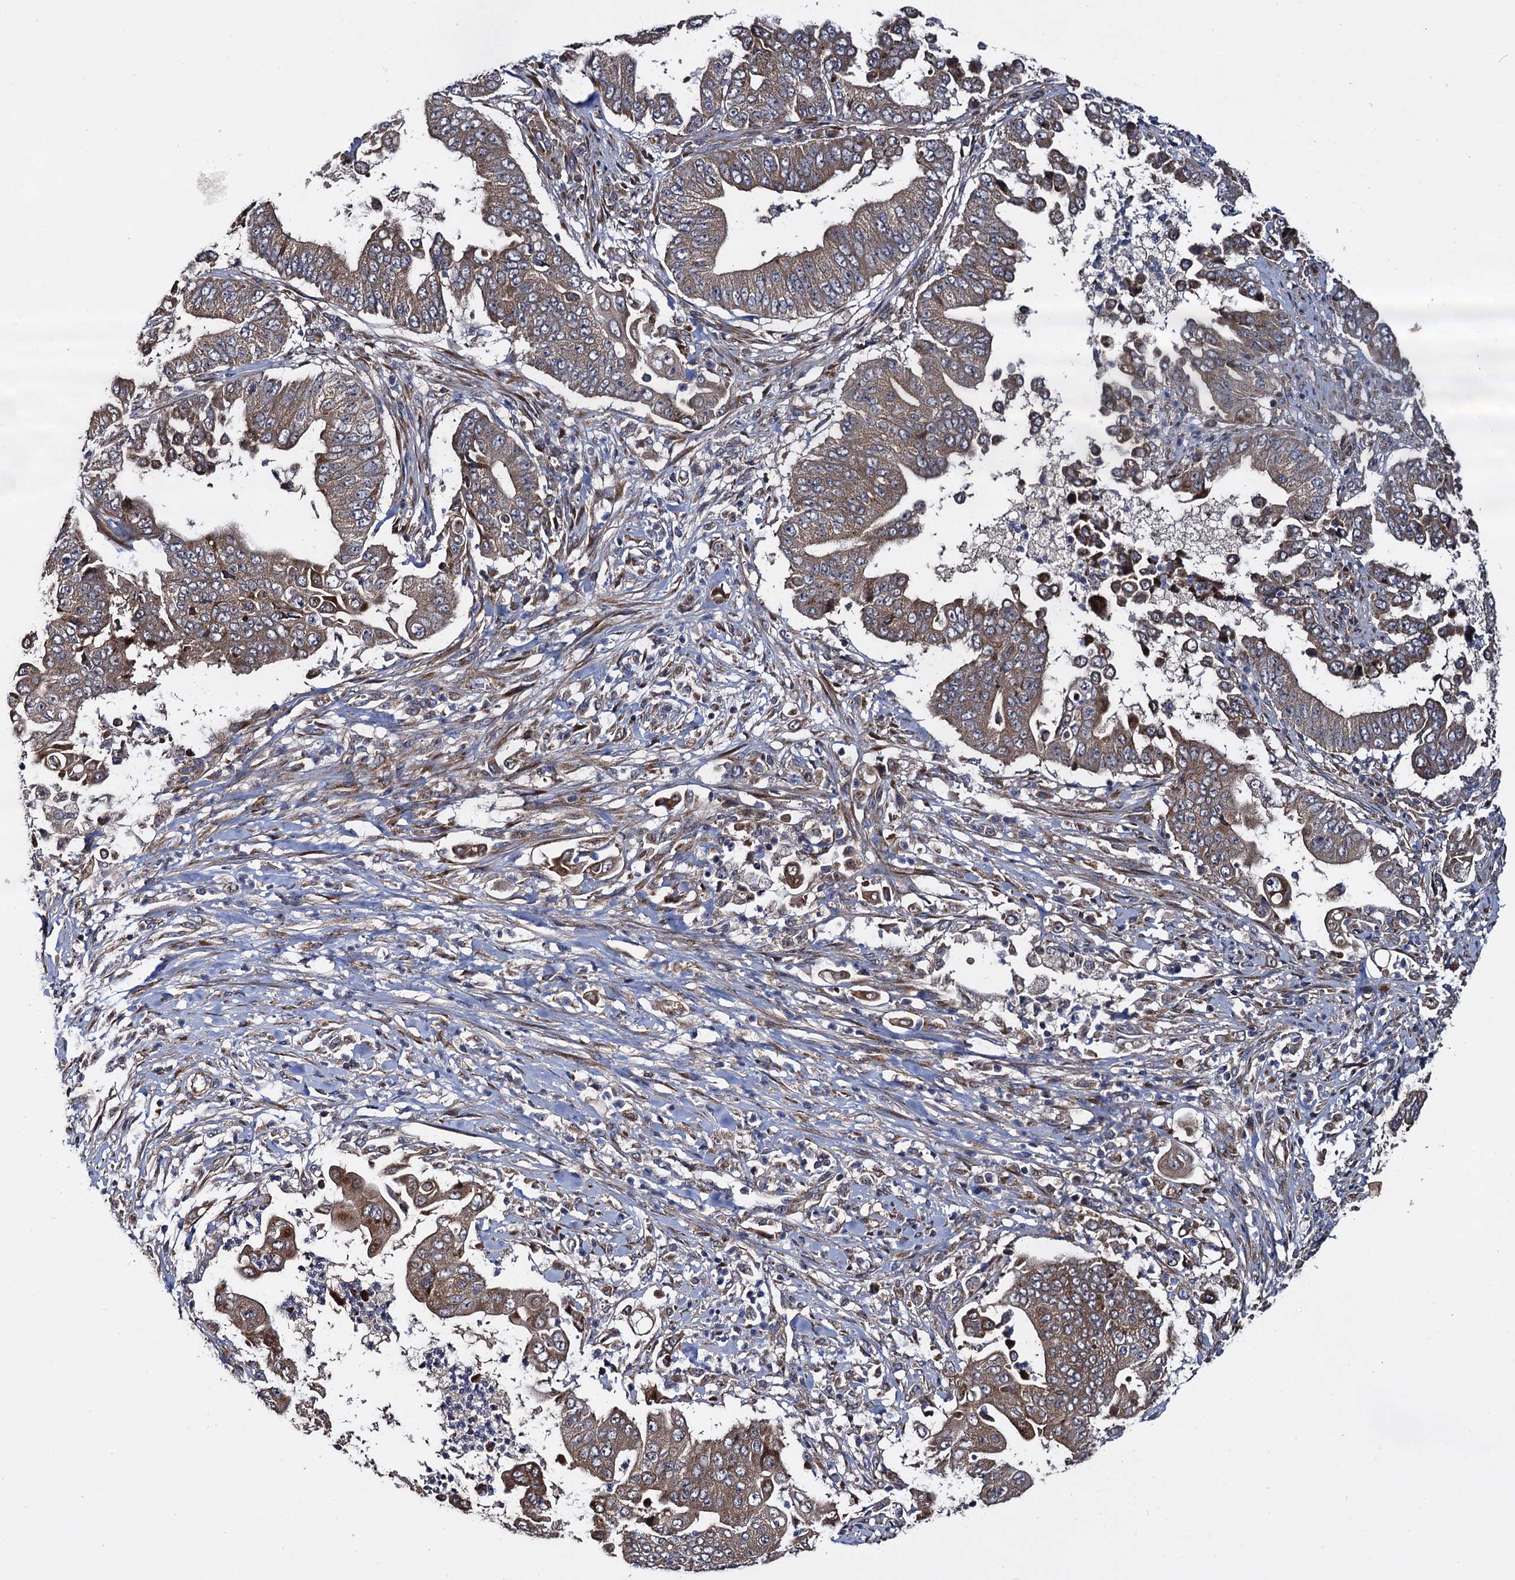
{"staining": {"intensity": "moderate", "quantity": ">75%", "location": "cytoplasmic/membranous"}, "tissue": "pancreatic cancer", "cell_type": "Tumor cells", "image_type": "cancer", "snomed": [{"axis": "morphology", "description": "Adenocarcinoma, NOS"}, {"axis": "topography", "description": "Pancreas"}], "caption": "Pancreatic cancer (adenocarcinoma) stained with a brown dye demonstrates moderate cytoplasmic/membranous positive positivity in approximately >75% of tumor cells.", "gene": "HAUS1", "patient": {"sex": "female", "age": 77}}